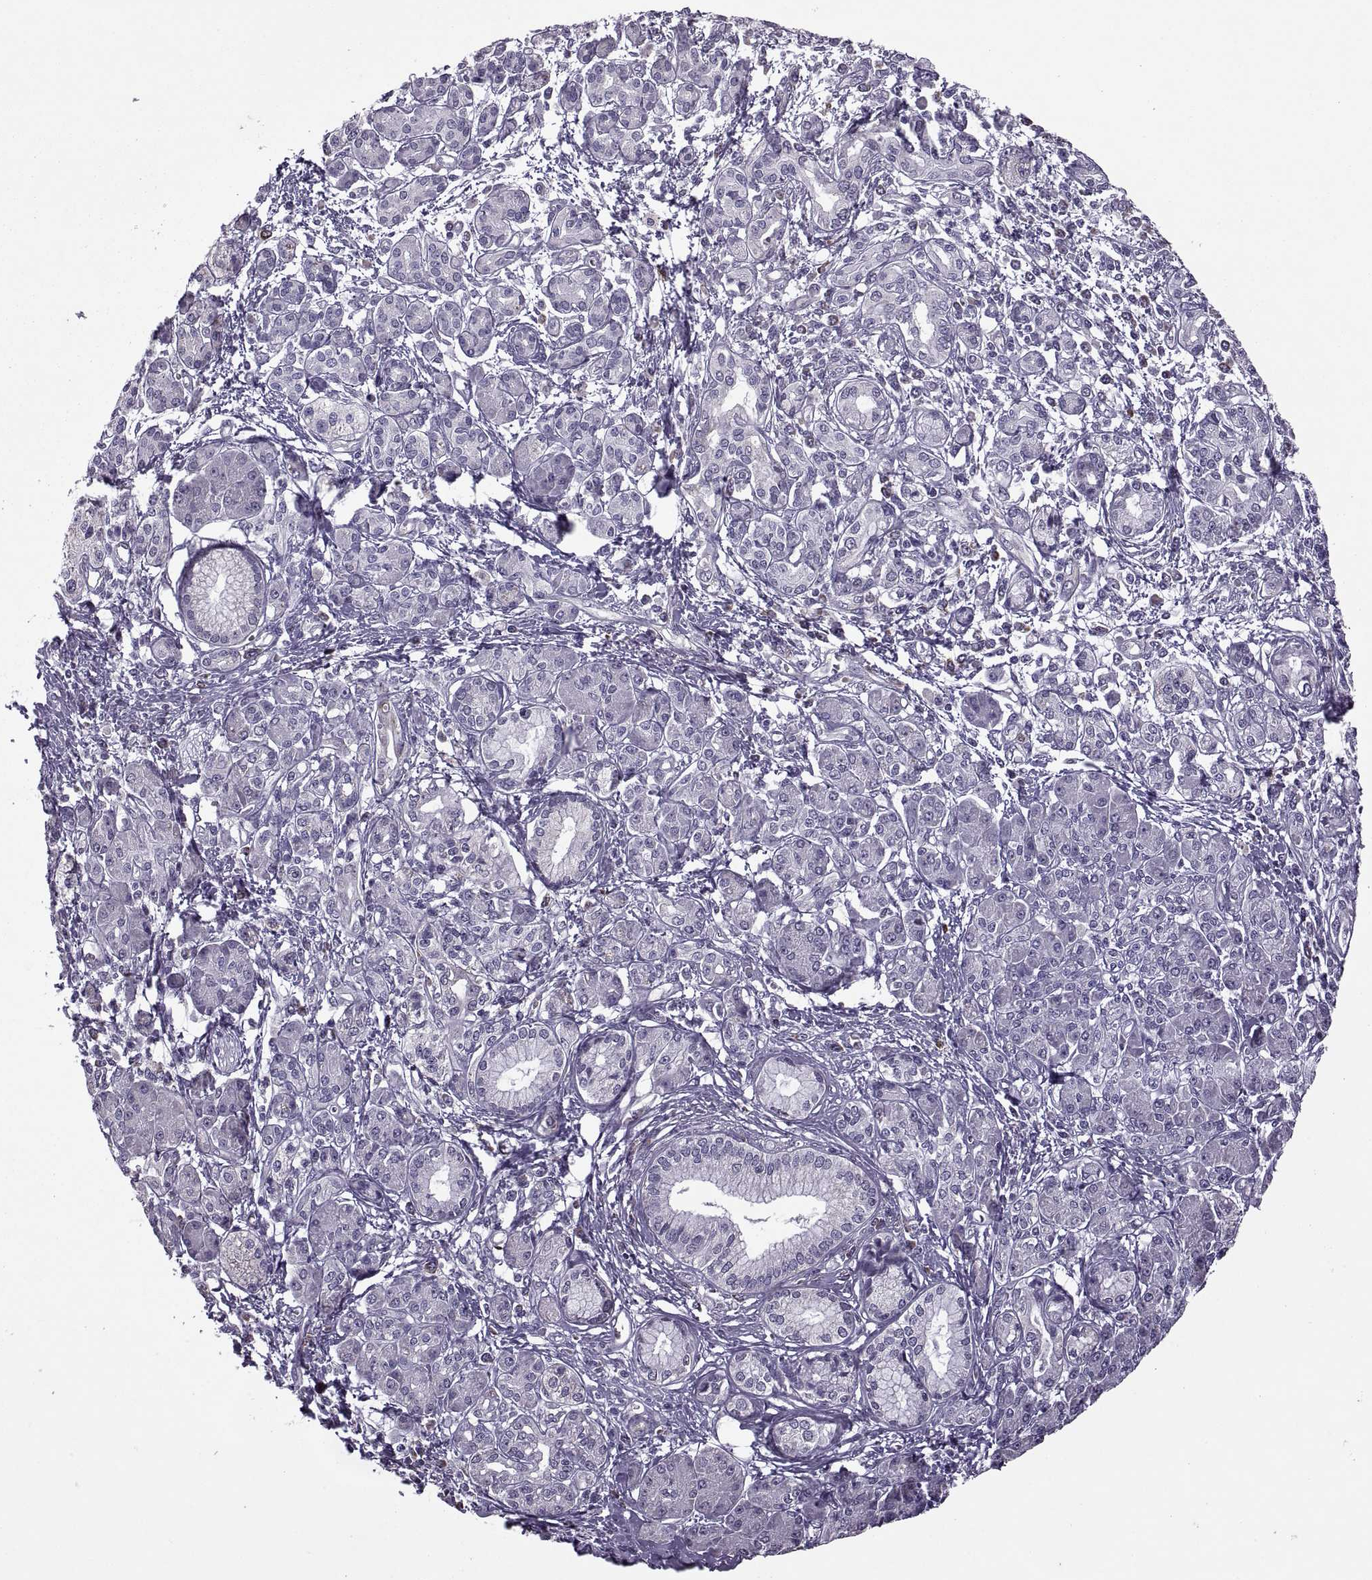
{"staining": {"intensity": "negative", "quantity": "none", "location": "none"}, "tissue": "pancreatic cancer", "cell_type": "Tumor cells", "image_type": "cancer", "snomed": [{"axis": "morphology", "description": "Adenocarcinoma, NOS"}, {"axis": "topography", "description": "Pancreas"}], "caption": "Image shows no protein expression in tumor cells of pancreatic cancer tissue.", "gene": "PABPC1", "patient": {"sex": "male", "age": 70}}